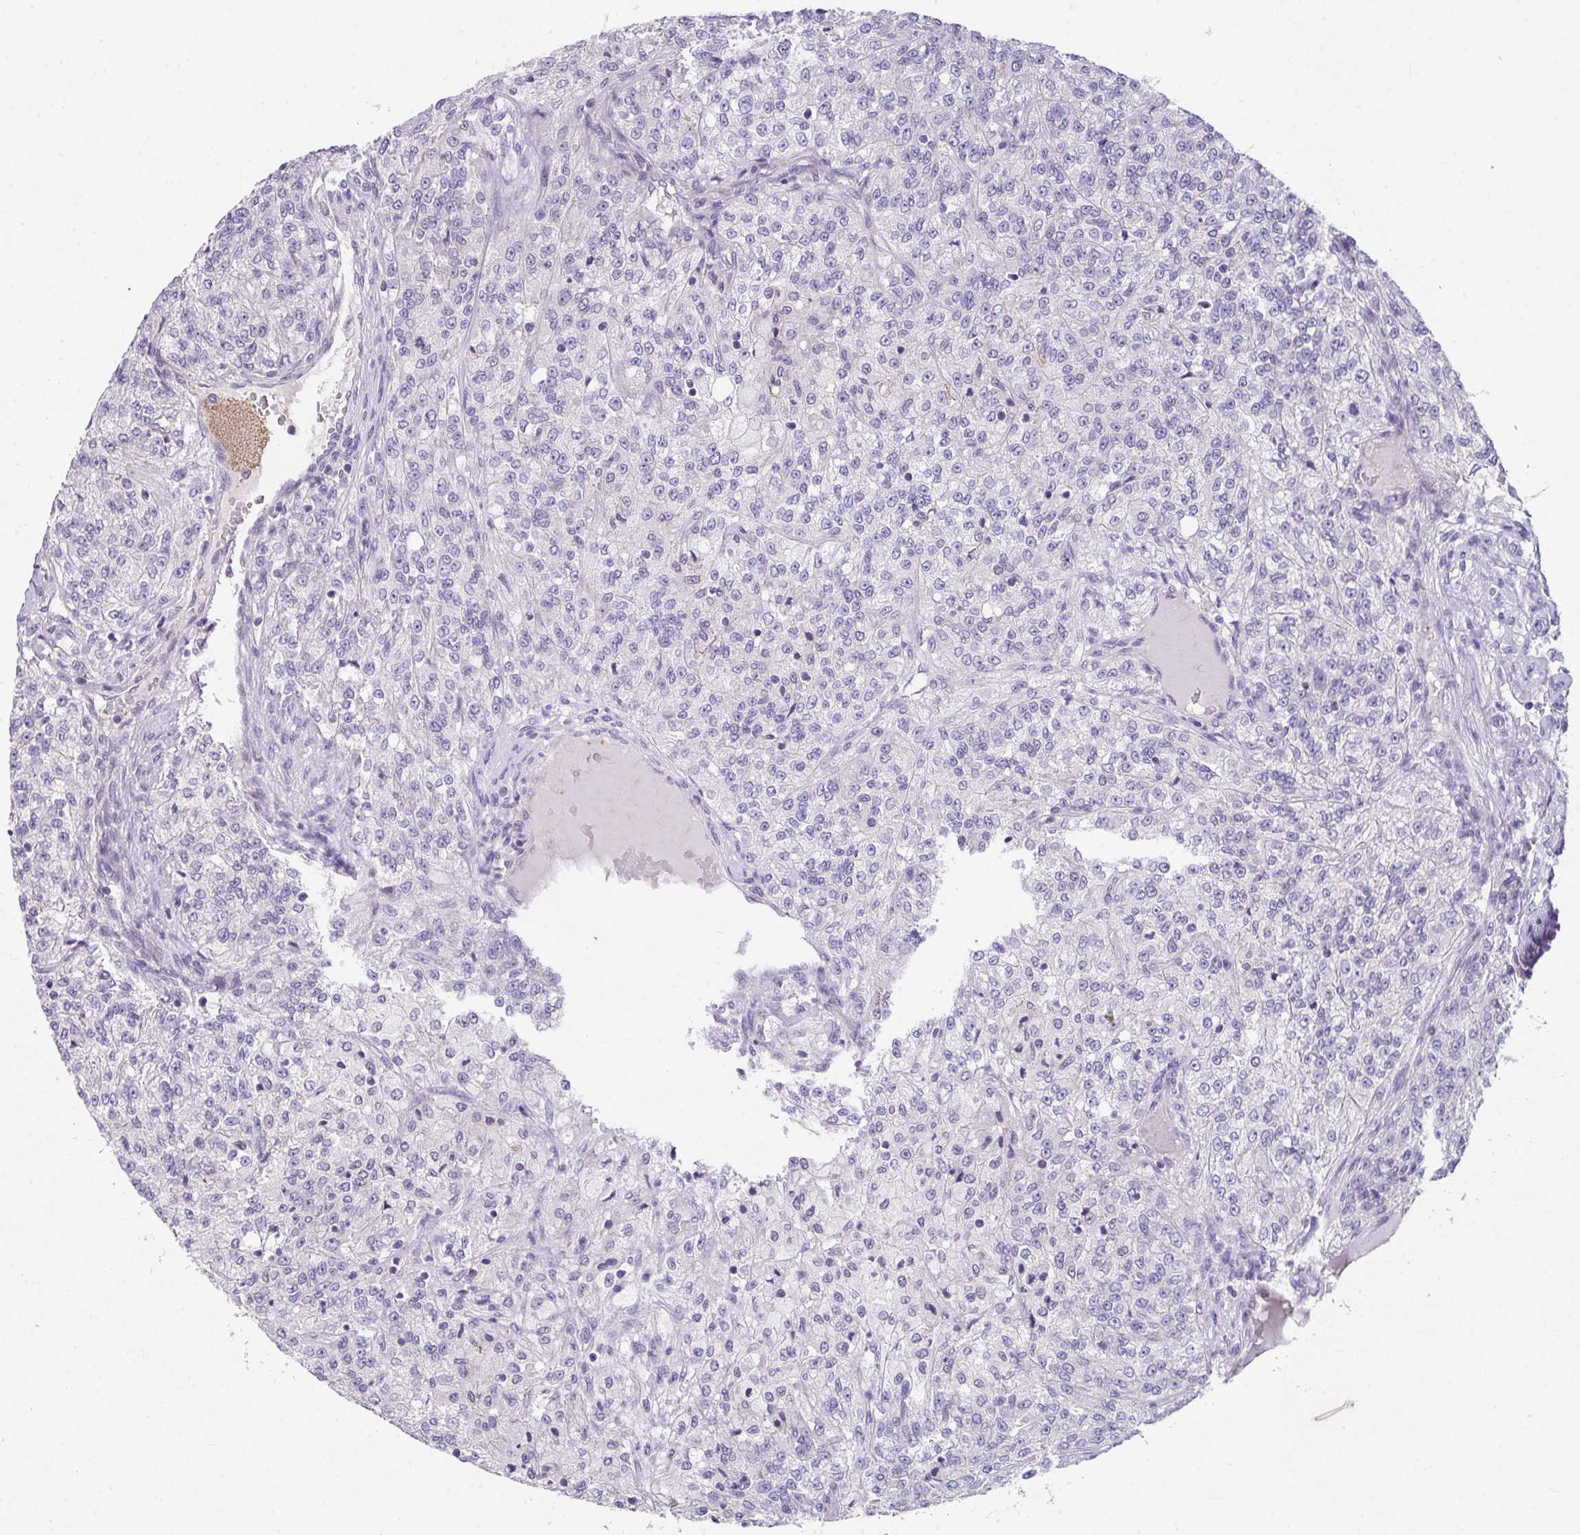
{"staining": {"intensity": "negative", "quantity": "none", "location": "none"}, "tissue": "renal cancer", "cell_type": "Tumor cells", "image_type": "cancer", "snomed": [{"axis": "morphology", "description": "Adenocarcinoma, NOS"}, {"axis": "topography", "description": "Kidney"}], "caption": "High power microscopy histopathology image of an immunohistochemistry histopathology image of renal adenocarcinoma, revealing no significant positivity in tumor cells.", "gene": "GLTPD2", "patient": {"sex": "female", "age": 63}}